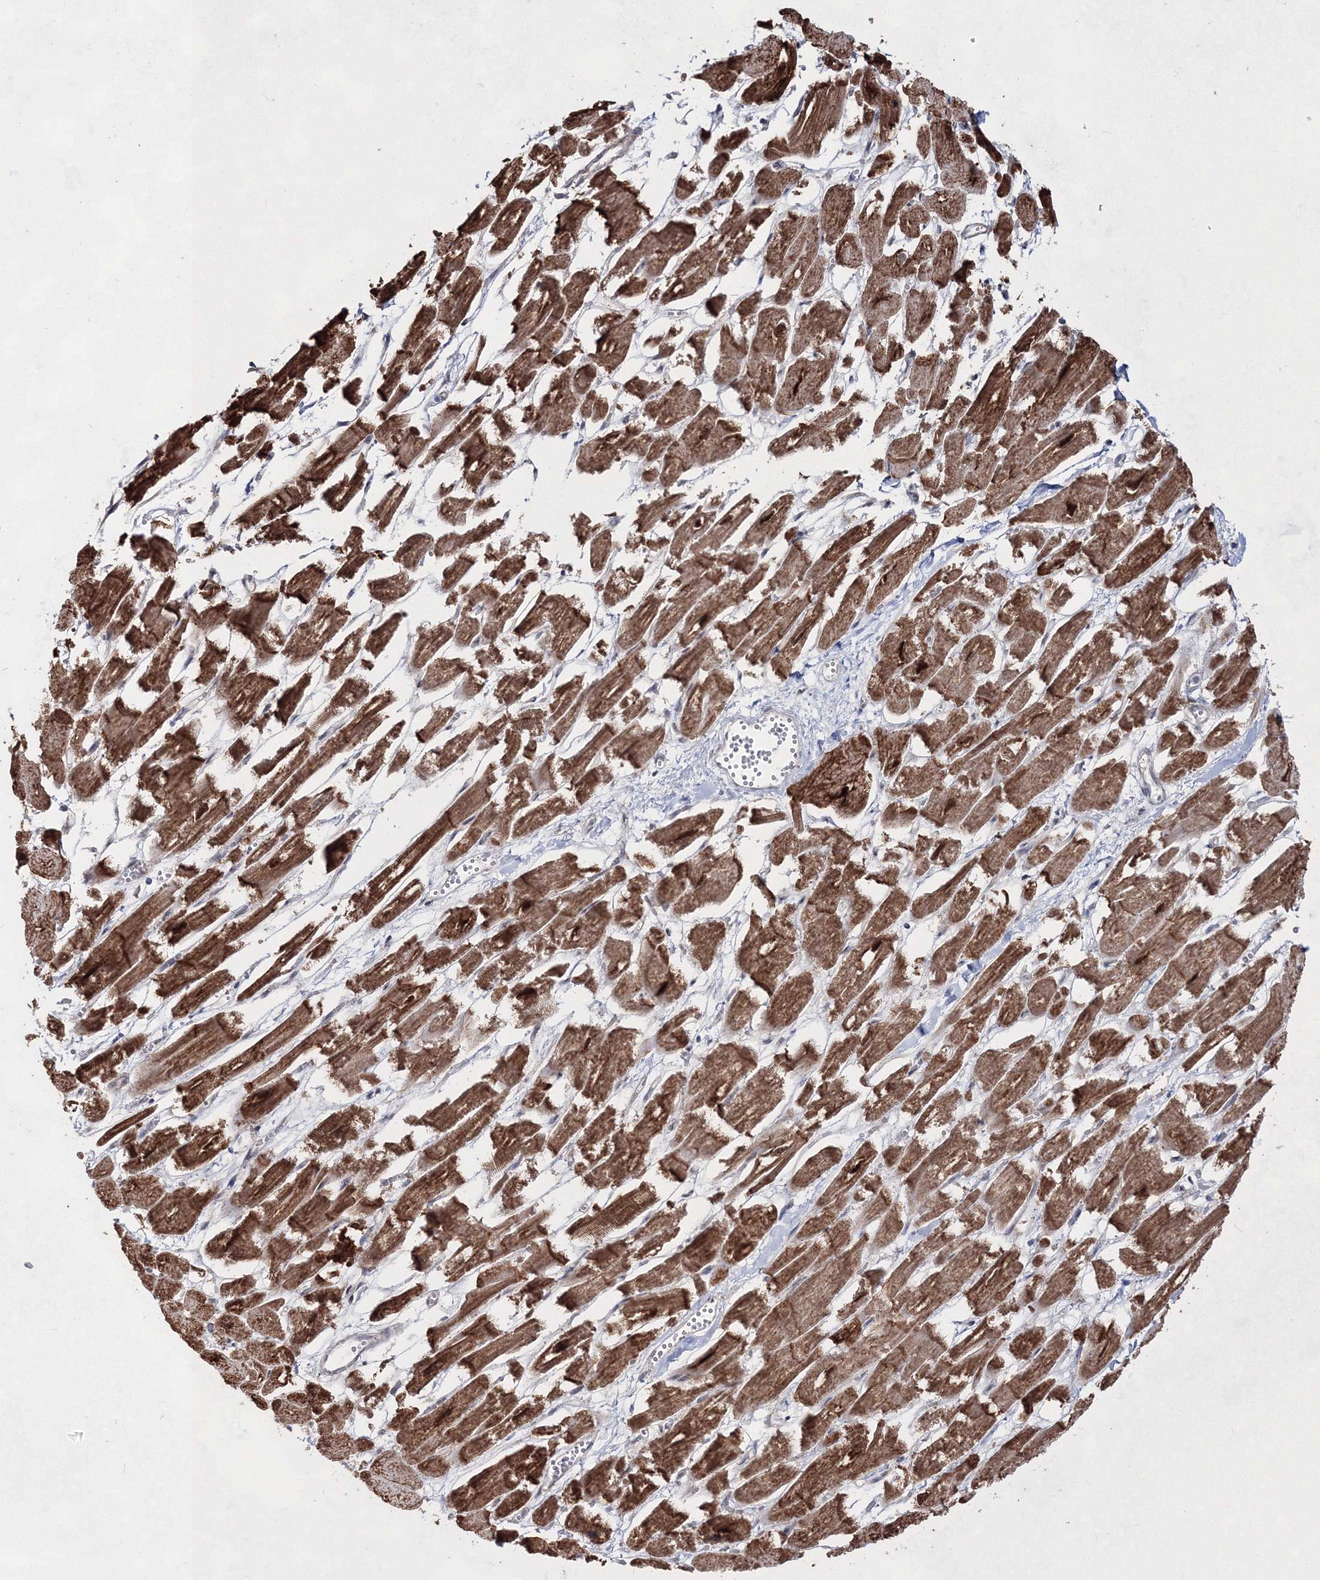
{"staining": {"intensity": "strong", "quantity": ">75%", "location": "cytoplasmic/membranous"}, "tissue": "heart muscle", "cell_type": "Cardiomyocytes", "image_type": "normal", "snomed": [{"axis": "morphology", "description": "Normal tissue, NOS"}, {"axis": "topography", "description": "Heart"}], "caption": "The histopathology image reveals staining of unremarkable heart muscle, revealing strong cytoplasmic/membranous protein staining (brown color) within cardiomyocytes.", "gene": "SNIP1", "patient": {"sex": "male", "age": 54}}